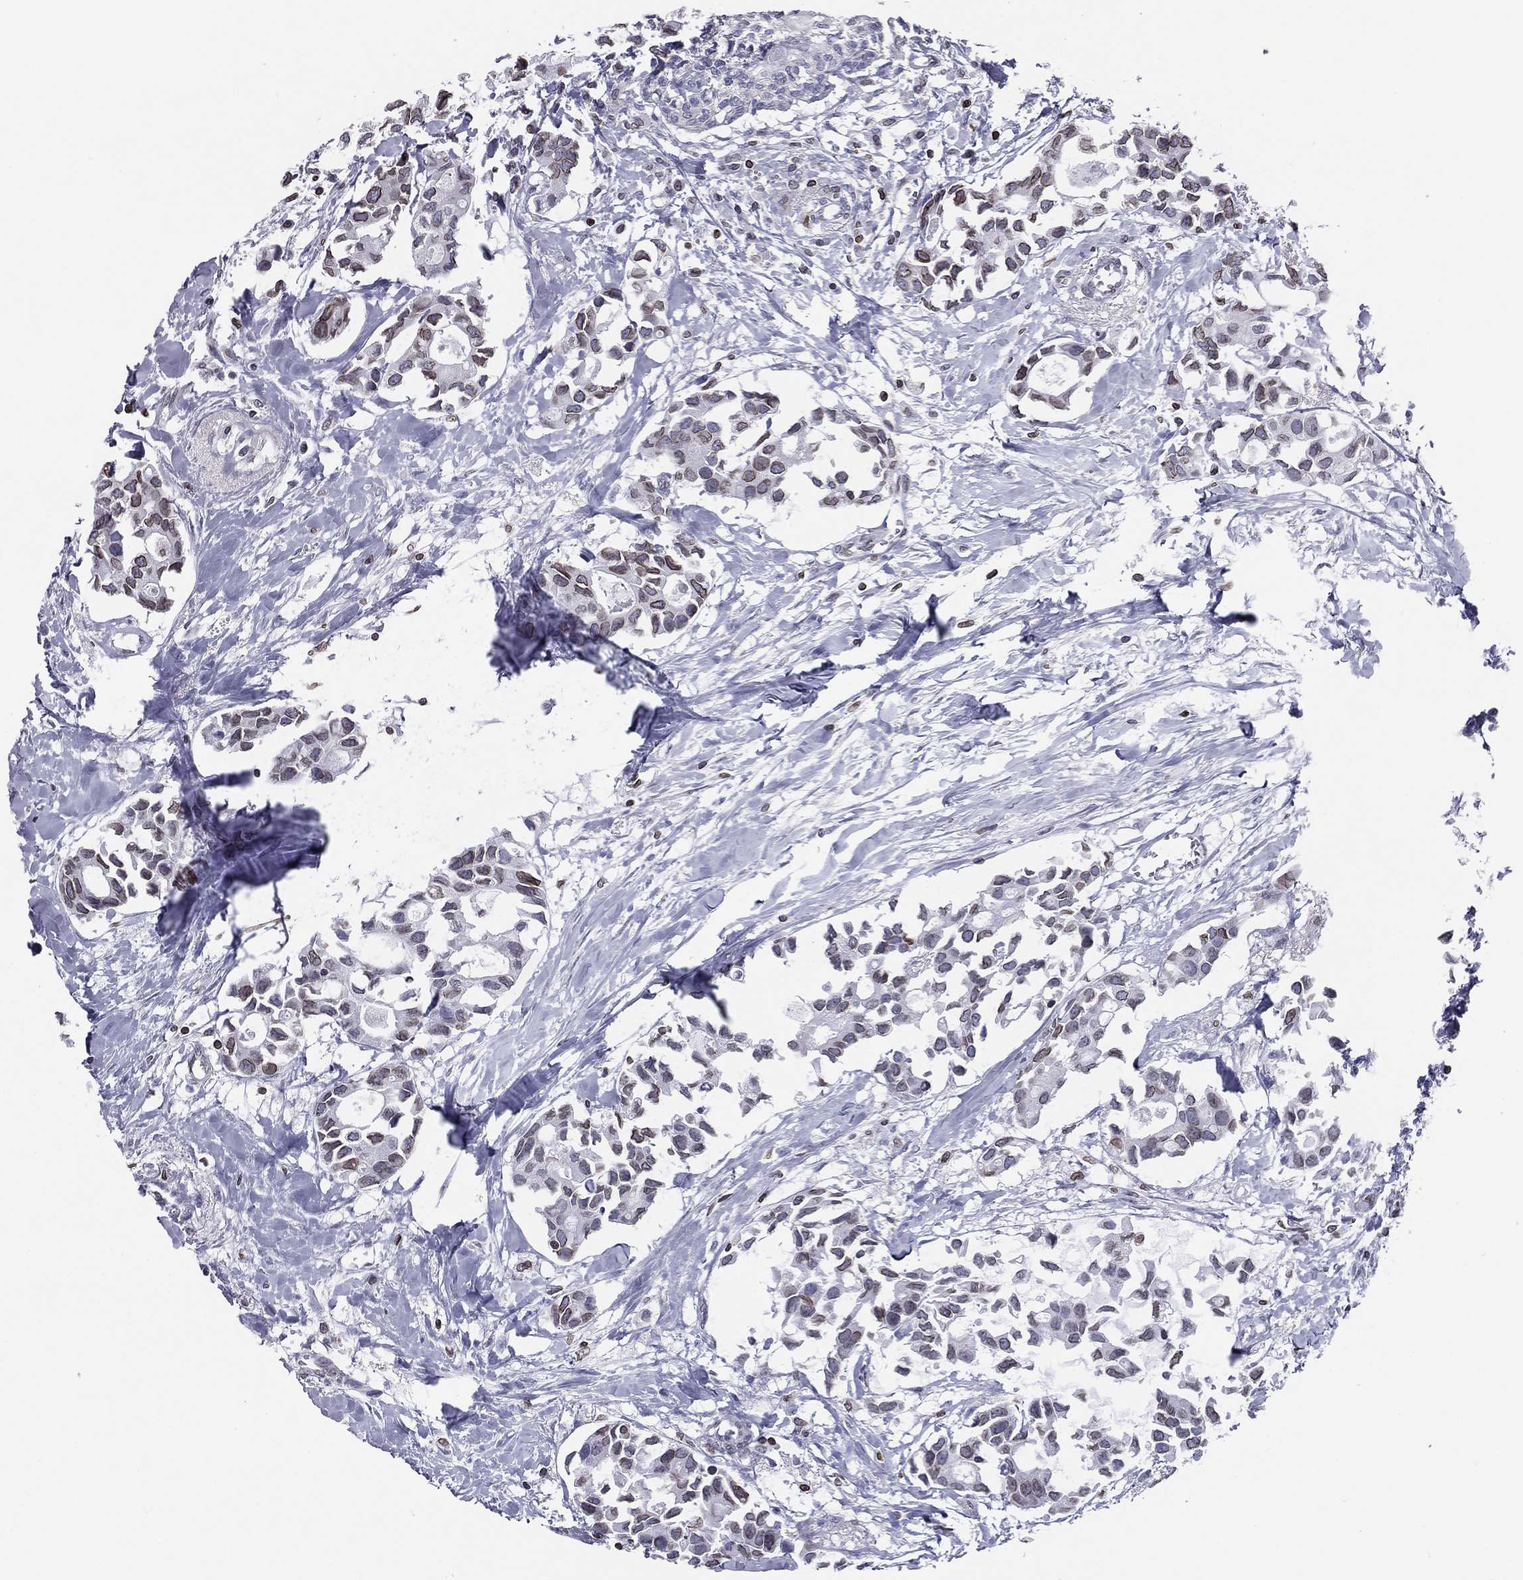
{"staining": {"intensity": "moderate", "quantity": "25%-75%", "location": "cytoplasmic/membranous,nuclear"}, "tissue": "breast cancer", "cell_type": "Tumor cells", "image_type": "cancer", "snomed": [{"axis": "morphology", "description": "Duct carcinoma"}, {"axis": "topography", "description": "Breast"}], "caption": "This micrograph shows IHC staining of breast infiltrating ductal carcinoma, with medium moderate cytoplasmic/membranous and nuclear positivity in about 25%-75% of tumor cells.", "gene": "ESPL1", "patient": {"sex": "female", "age": 83}}